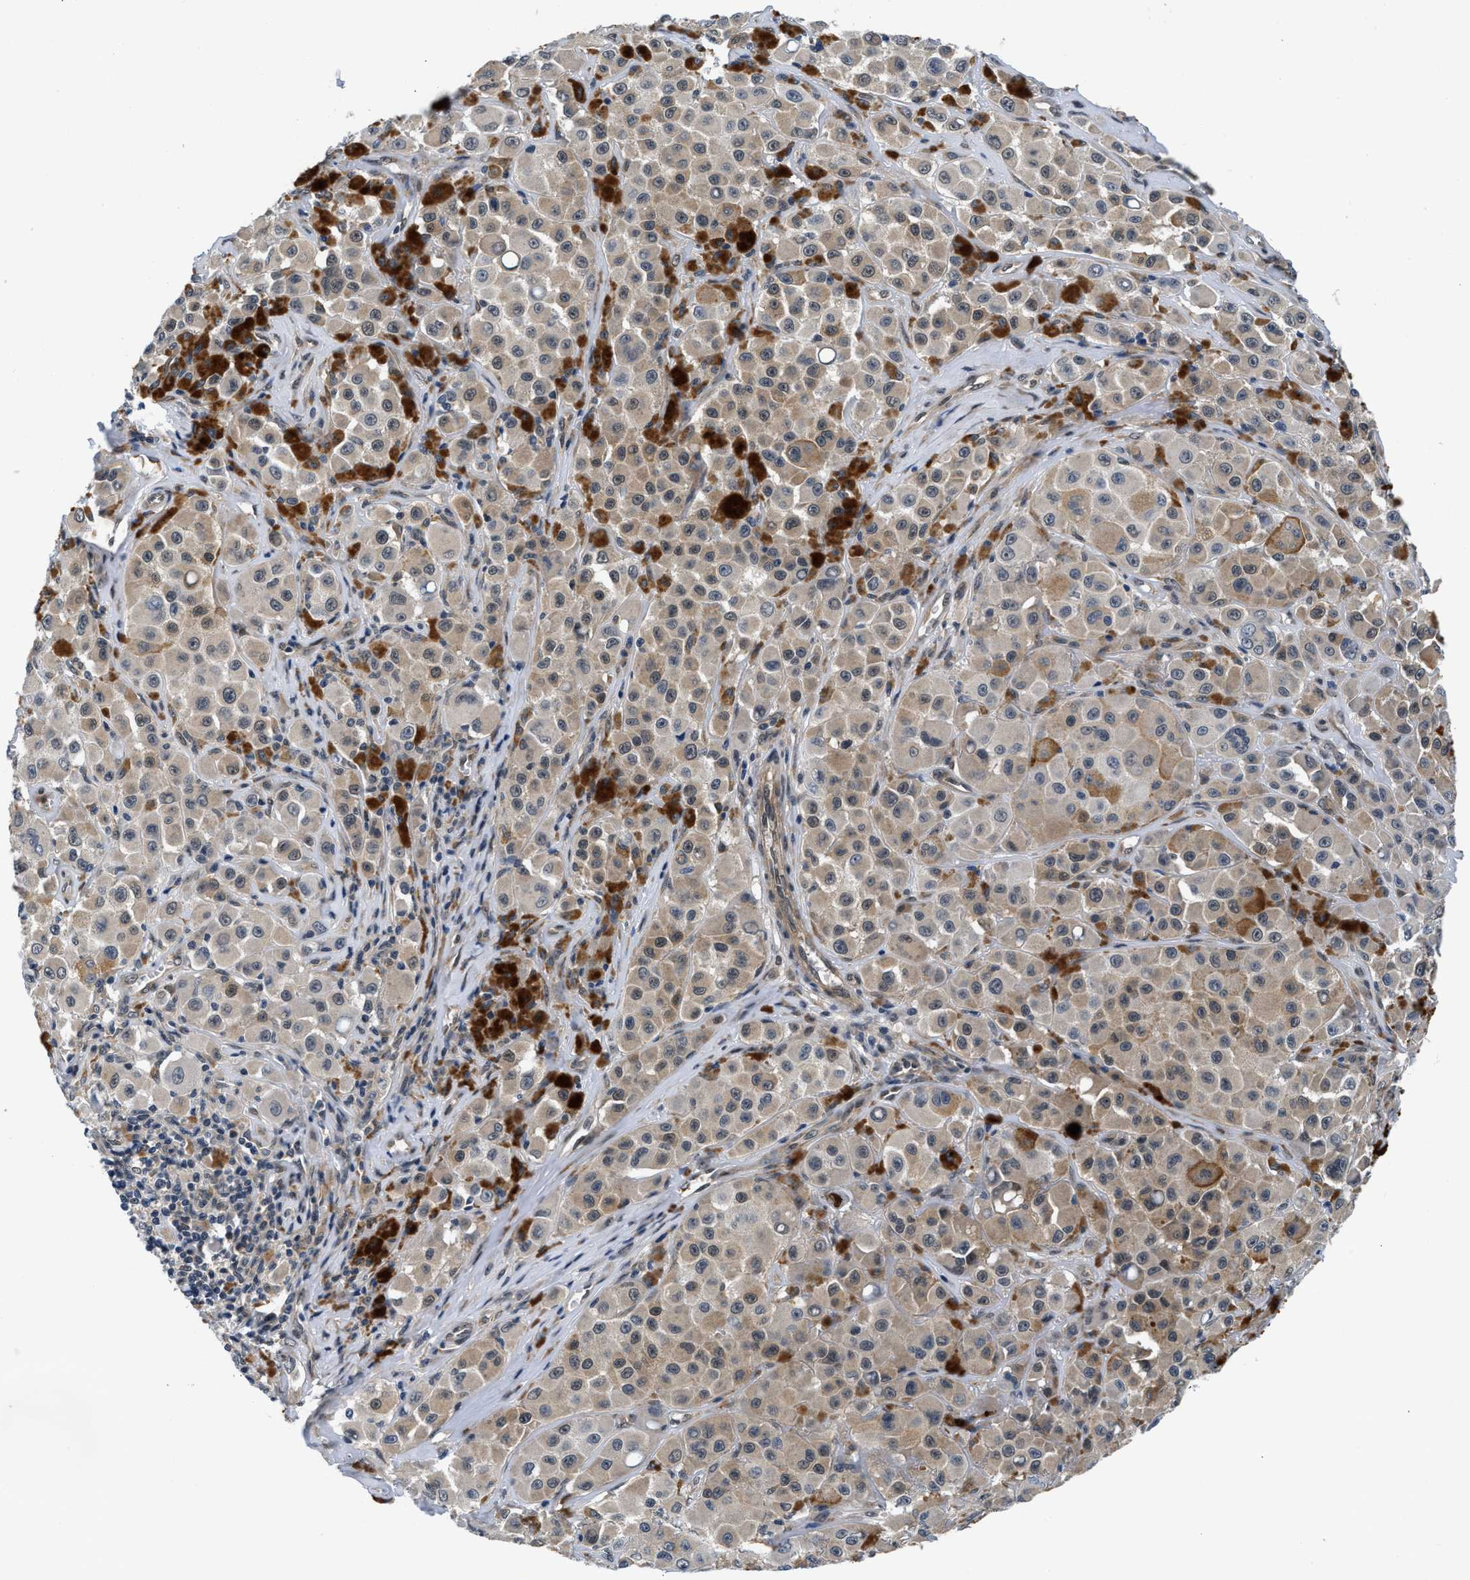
{"staining": {"intensity": "weak", "quantity": ">75%", "location": "cytoplasmic/membranous"}, "tissue": "melanoma", "cell_type": "Tumor cells", "image_type": "cancer", "snomed": [{"axis": "morphology", "description": "Malignant melanoma, NOS"}, {"axis": "topography", "description": "Skin"}], "caption": "About >75% of tumor cells in human melanoma display weak cytoplasmic/membranous protein staining as visualized by brown immunohistochemical staining.", "gene": "SMAD4", "patient": {"sex": "male", "age": 84}}